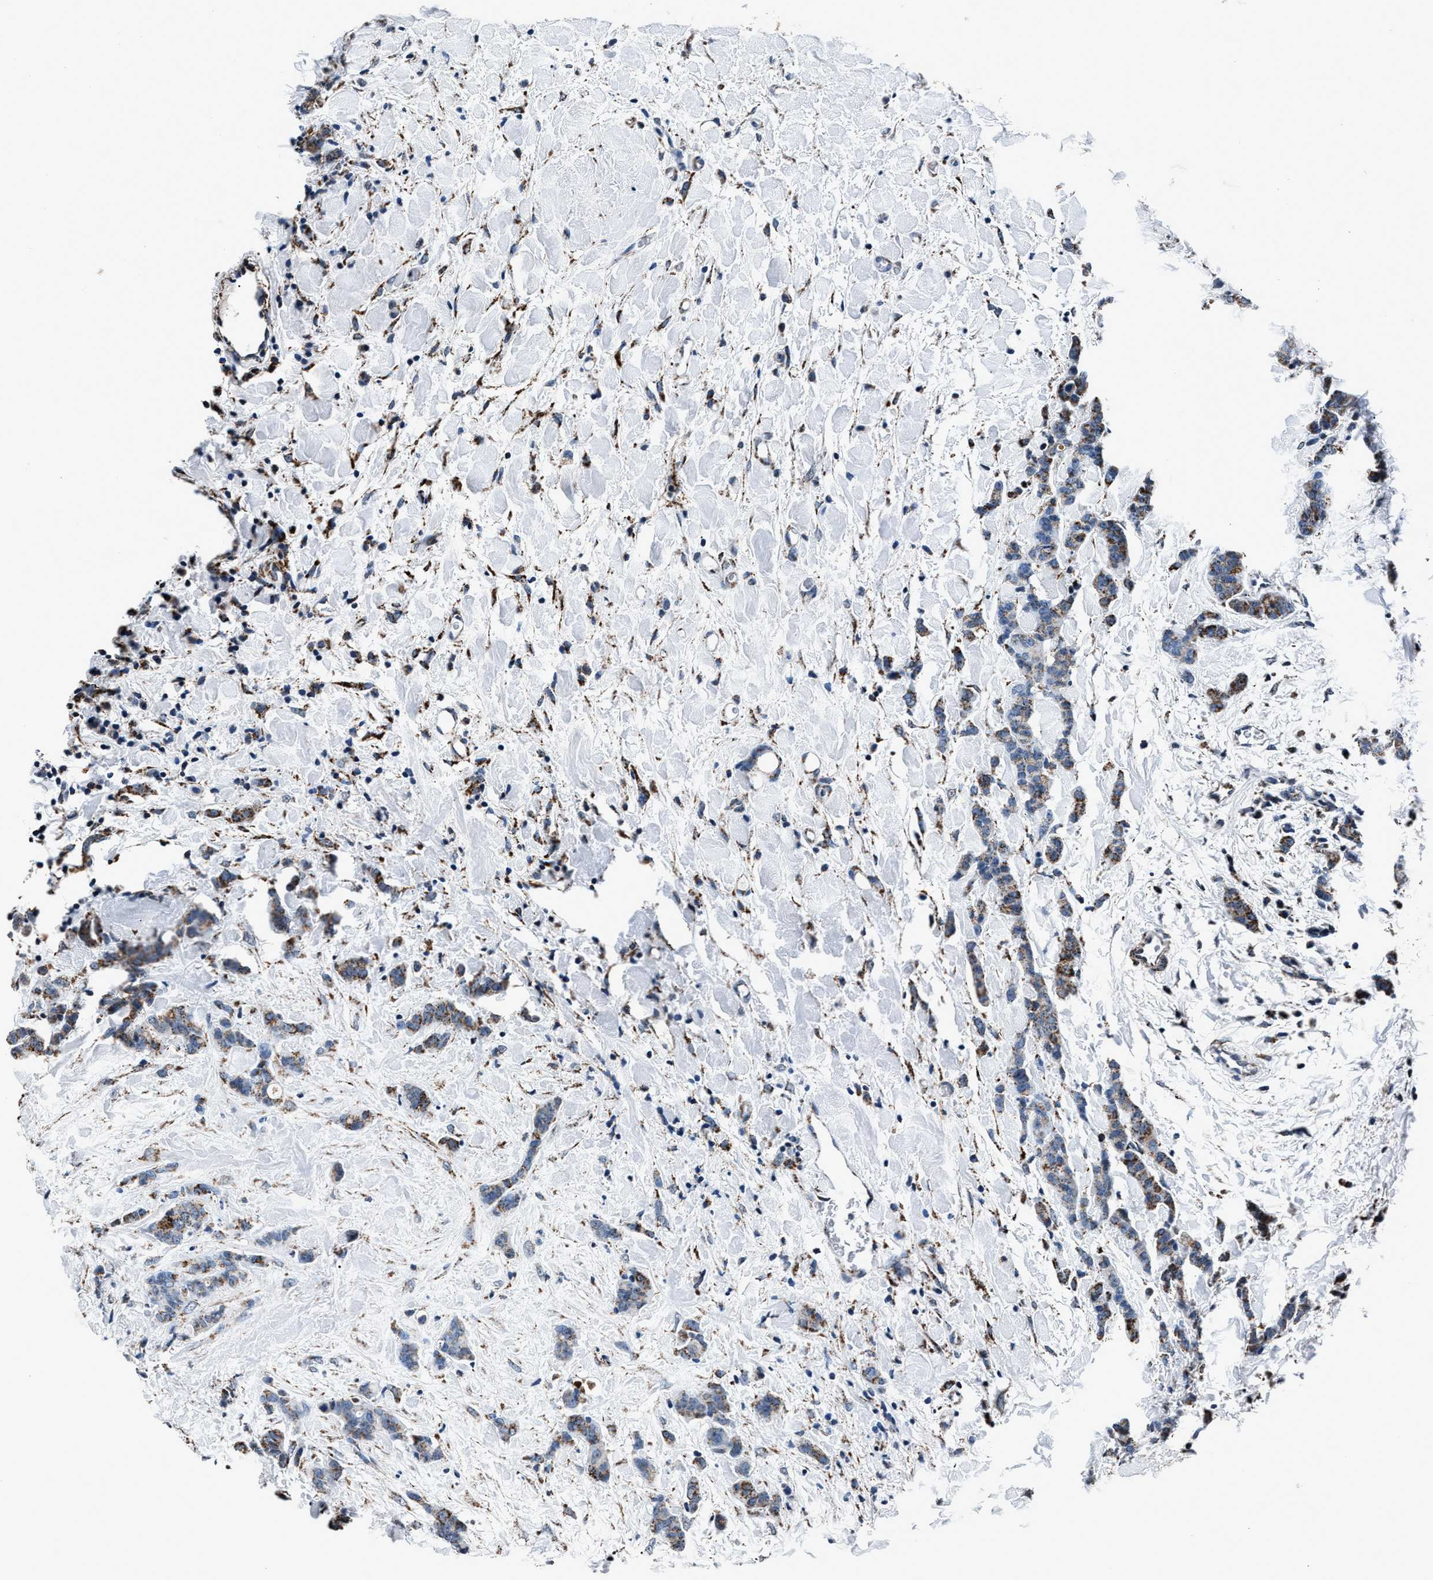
{"staining": {"intensity": "moderate", "quantity": ">75%", "location": "cytoplasmic/membranous"}, "tissue": "breast cancer", "cell_type": "Tumor cells", "image_type": "cancer", "snomed": [{"axis": "morphology", "description": "Normal tissue, NOS"}, {"axis": "morphology", "description": "Duct carcinoma"}, {"axis": "topography", "description": "Breast"}], "caption": "Protein positivity by immunohistochemistry (IHC) exhibits moderate cytoplasmic/membranous expression in approximately >75% of tumor cells in breast cancer.", "gene": "HIBADH", "patient": {"sex": "female", "age": 40}}